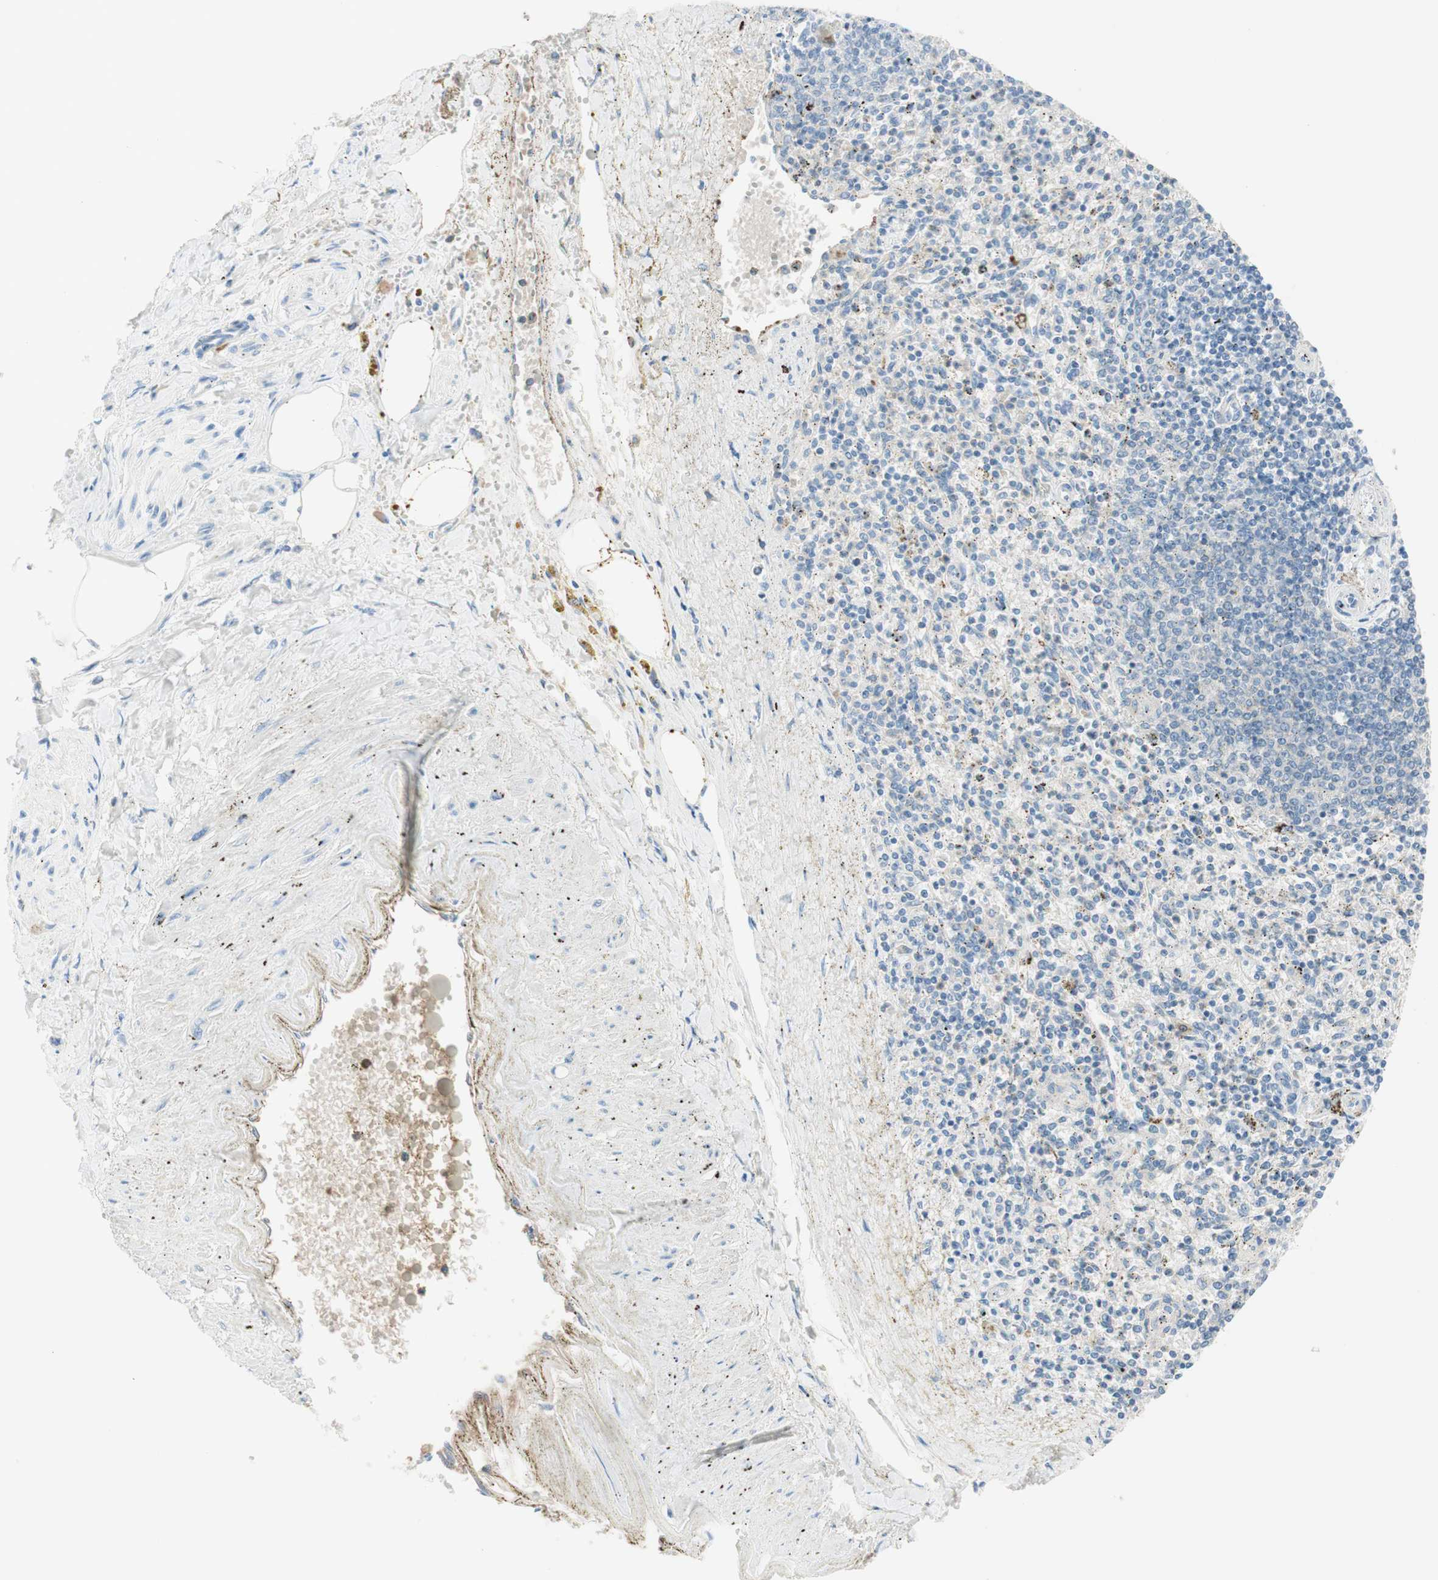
{"staining": {"intensity": "negative", "quantity": "none", "location": "none"}, "tissue": "spleen", "cell_type": "Cells in red pulp", "image_type": "normal", "snomed": [{"axis": "morphology", "description": "Normal tissue, NOS"}, {"axis": "topography", "description": "Spleen"}], "caption": "Unremarkable spleen was stained to show a protein in brown. There is no significant expression in cells in red pulp. (Immunohistochemistry, brightfield microscopy, high magnification).", "gene": "KNG1", "patient": {"sex": "male", "age": 72}}